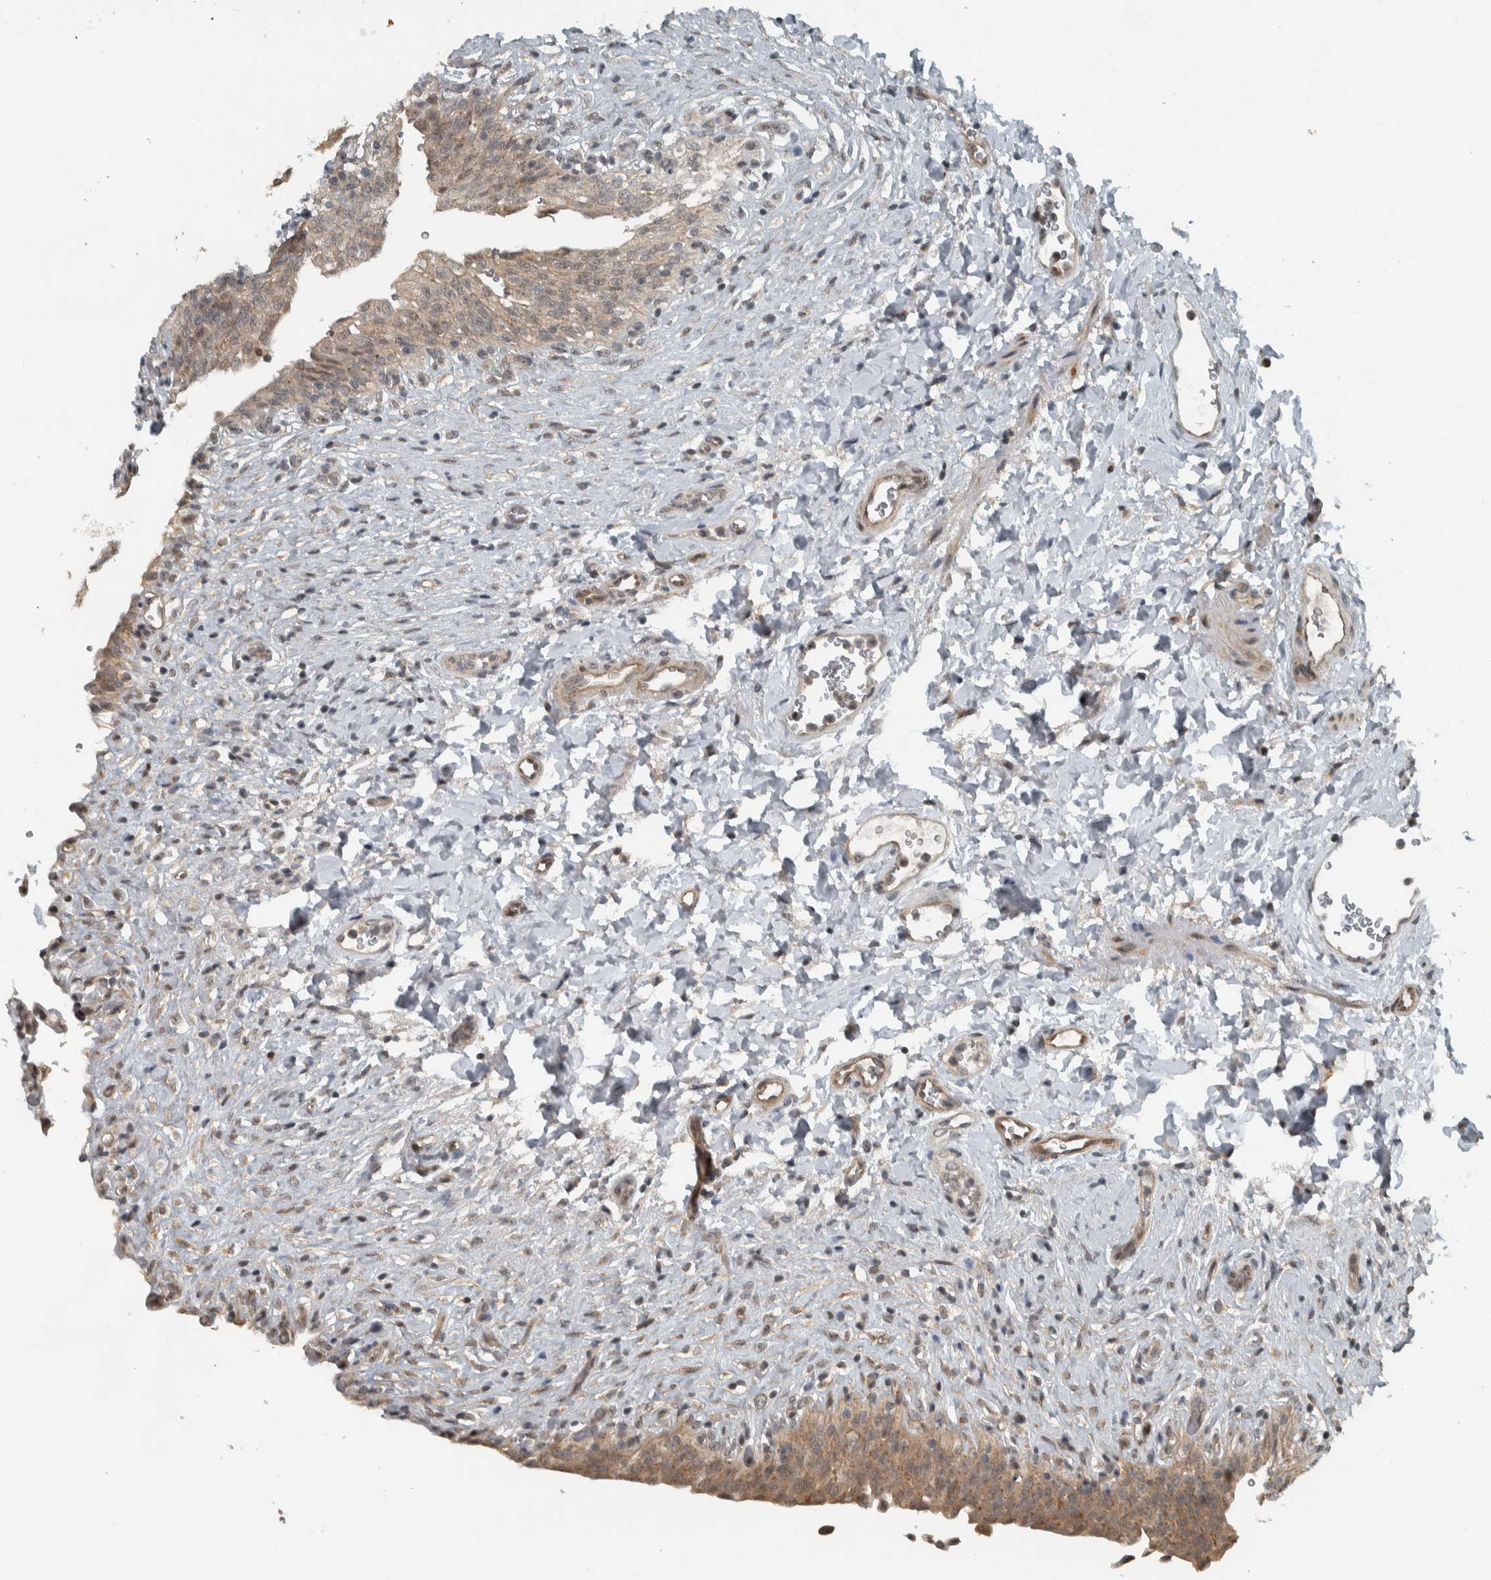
{"staining": {"intensity": "moderate", "quantity": ">75%", "location": "cytoplasmic/membranous,nuclear"}, "tissue": "urinary bladder", "cell_type": "Urothelial cells", "image_type": "normal", "snomed": [{"axis": "morphology", "description": "Urothelial carcinoma, High grade"}, {"axis": "topography", "description": "Urinary bladder"}], "caption": "This is a histology image of immunohistochemistry staining of normal urinary bladder, which shows moderate staining in the cytoplasmic/membranous,nuclear of urothelial cells.", "gene": "NAPG", "patient": {"sex": "male", "age": 46}}